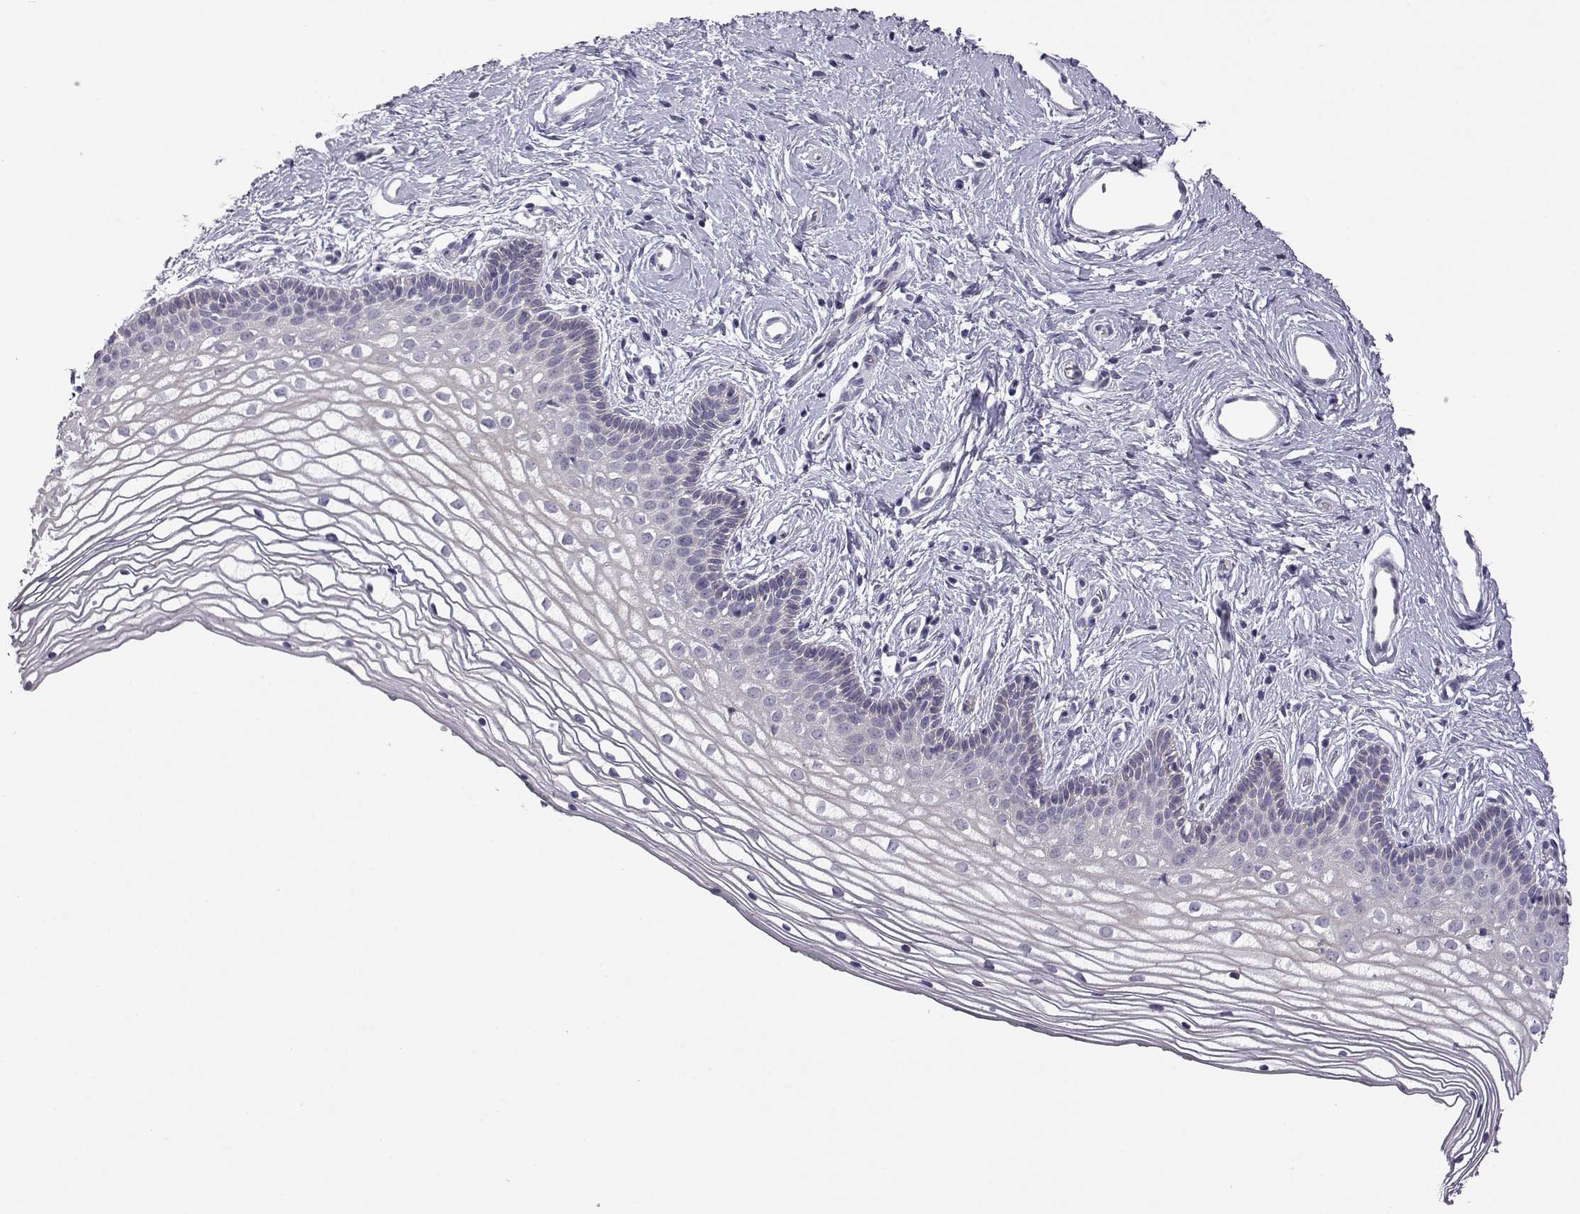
{"staining": {"intensity": "negative", "quantity": "none", "location": "none"}, "tissue": "vagina", "cell_type": "Squamous epithelial cells", "image_type": "normal", "snomed": [{"axis": "morphology", "description": "Normal tissue, NOS"}, {"axis": "topography", "description": "Vagina"}], "caption": "A micrograph of vagina stained for a protein reveals no brown staining in squamous epithelial cells. Nuclei are stained in blue.", "gene": "VGF", "patient": {"sex": "female", "age": 36}}